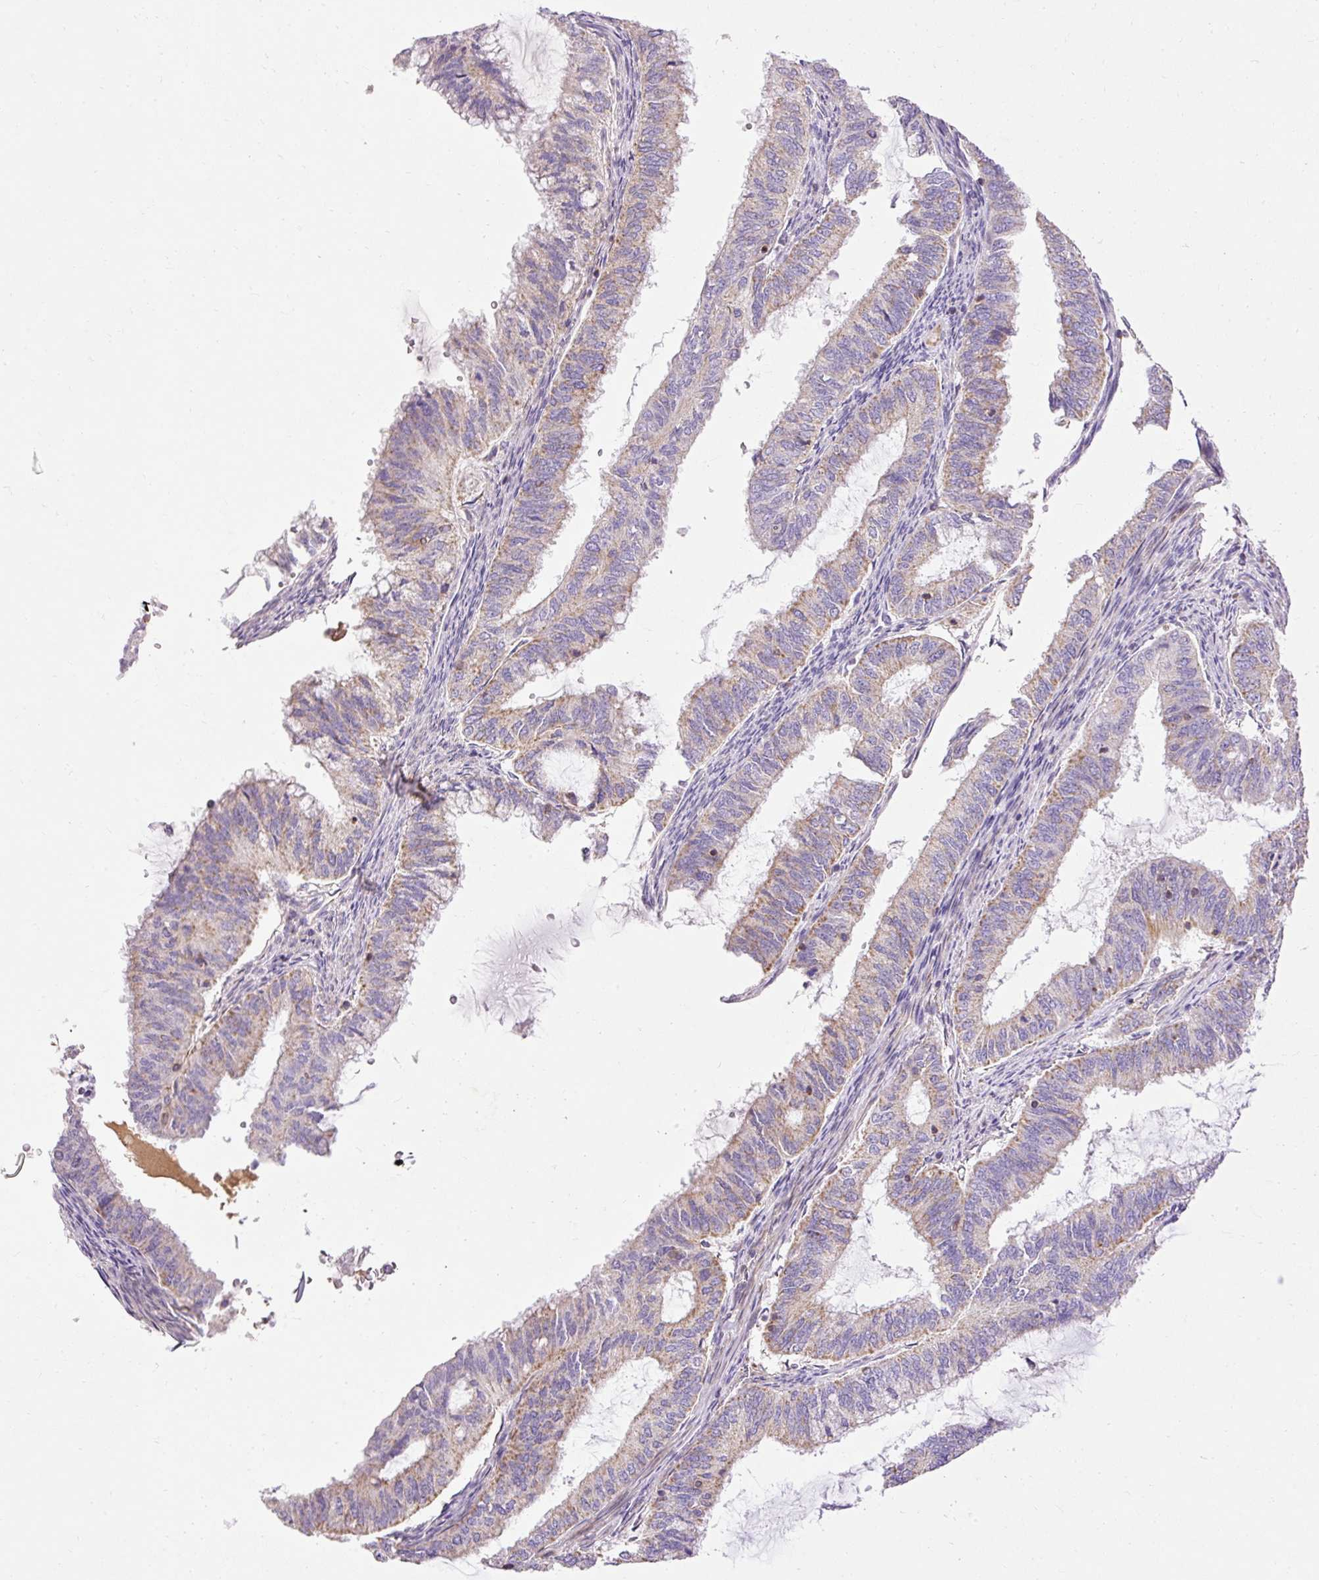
{"staining": {"intensity": "weak", "quantity": ">75%", "location": "cytoplasmic/membranous"}, "tissue": "endometrial cancer", "cell_type": "Tumor cells", "image_type": "cancer", "snomed": [{"axis": "morphology", "description": "Adenocarcinoma, NOS"}, {"axis": "topography", "description": "Endometrium"}], "caption": "Immunohistochemistry image of adenocarcinoma (endometrial) stained for a protein (brown), which reveals low levels of weak cytoplasmic/membranous positivity in about >75% of tumor cells.", "gene": "IMMT", "patient": {"sex": "female", "age": 51}}